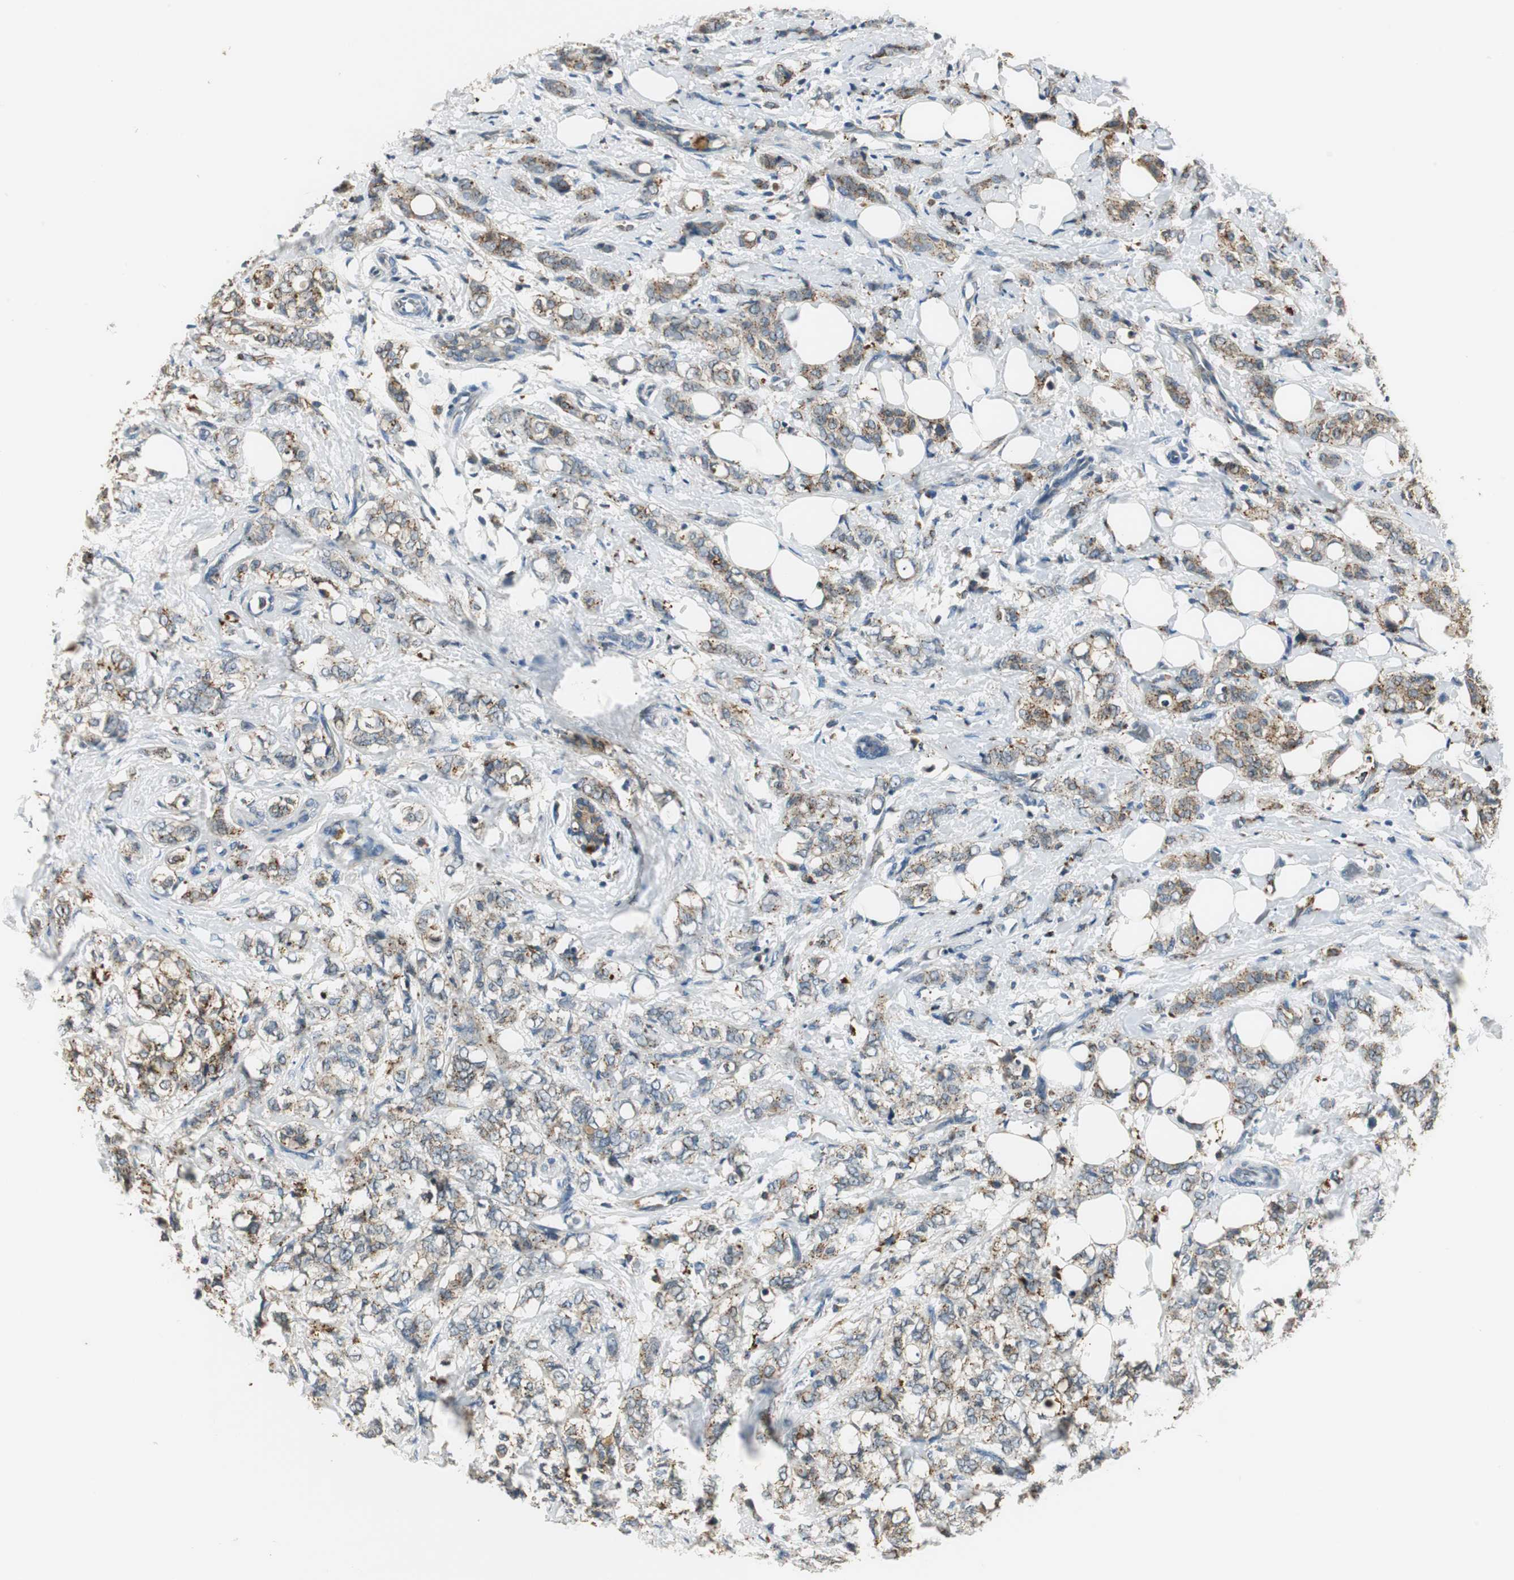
{"staining": {"intensity": "moderate", "quantity": "25%-75%", "location": "cytoplasmic/membranous"}, "tissue": "breast cancer", "cell_type": "Tumor cells", "image_type": "cancer", "snomed": [{"axis": "morphology", "description": "Lobular carcinoma"}, {"axis": "topography", "description": "Breast"}], "caption": "The histopathology image shows immunohistochemical staining of breast cancer. There is moderate cytoplasmic/membranous expression is appreciated in approximately 25%-75% of tumor cells. (Brightfield microscopy of DAB IHC at high magnification).", "gene": "NIT1", "patient": {"sex": "female", "age": 60}}